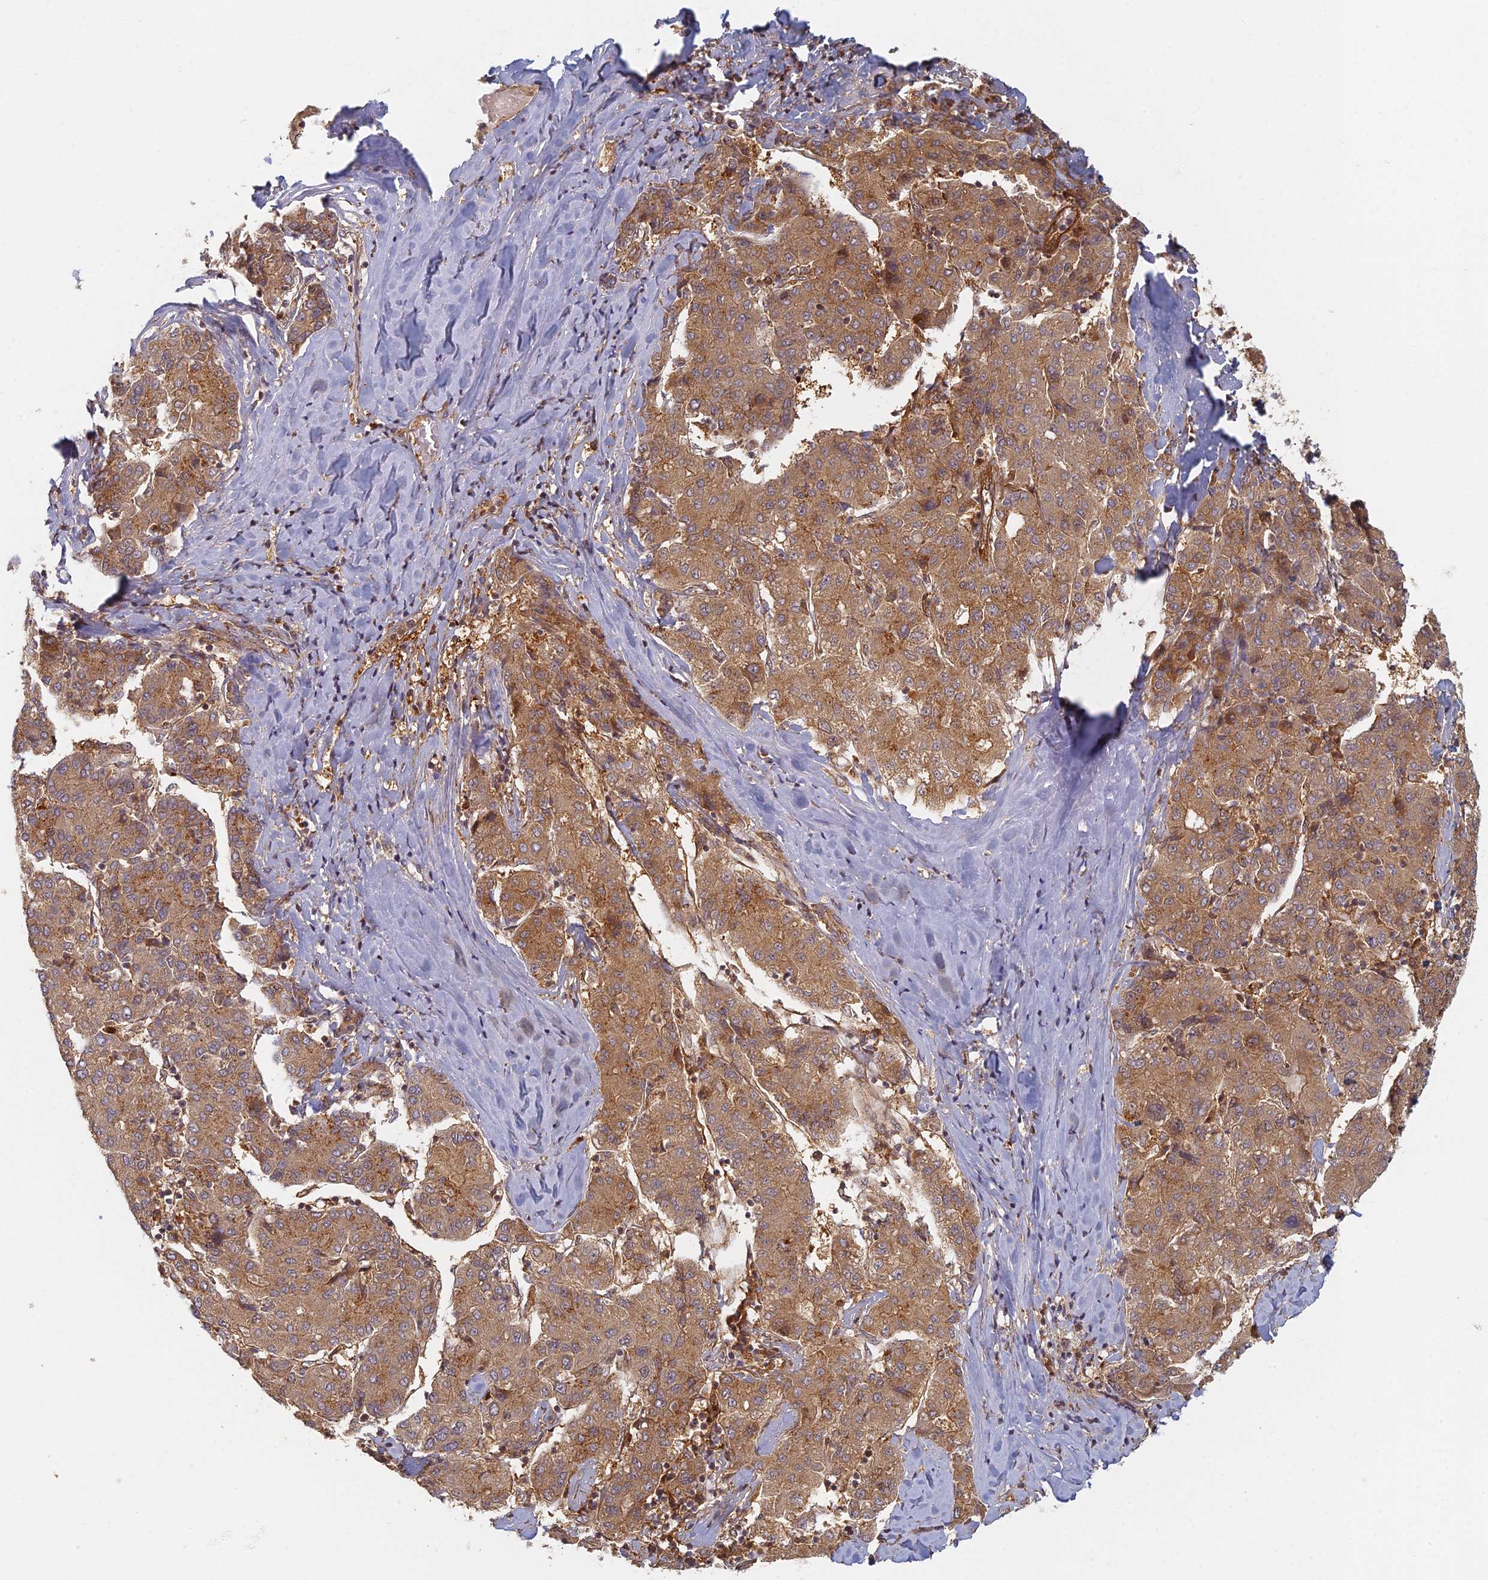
{"staining": {"intensity": "moderate", "quantity": ">75%", "location": "cytoplasmic/membranous"}, "tissue": "liver cancer", "cell_type": "Tumor cells", "image_type": "cancer", "snomed": [{"axis": "morphology", "description": "Carcinoma, Hepatocellular, NOS"}, {"axis": "topography", "description": "Liver"}], "caption": "IHC photomicrograph of human liver cancer stained for a protein (brown), which exhibits medium levels of moderate cytoplasmic/membranous staining in approximately >75% of tumor cells.", "gene": "INO80D", "patient": {"sex": "male", "age": 65}}